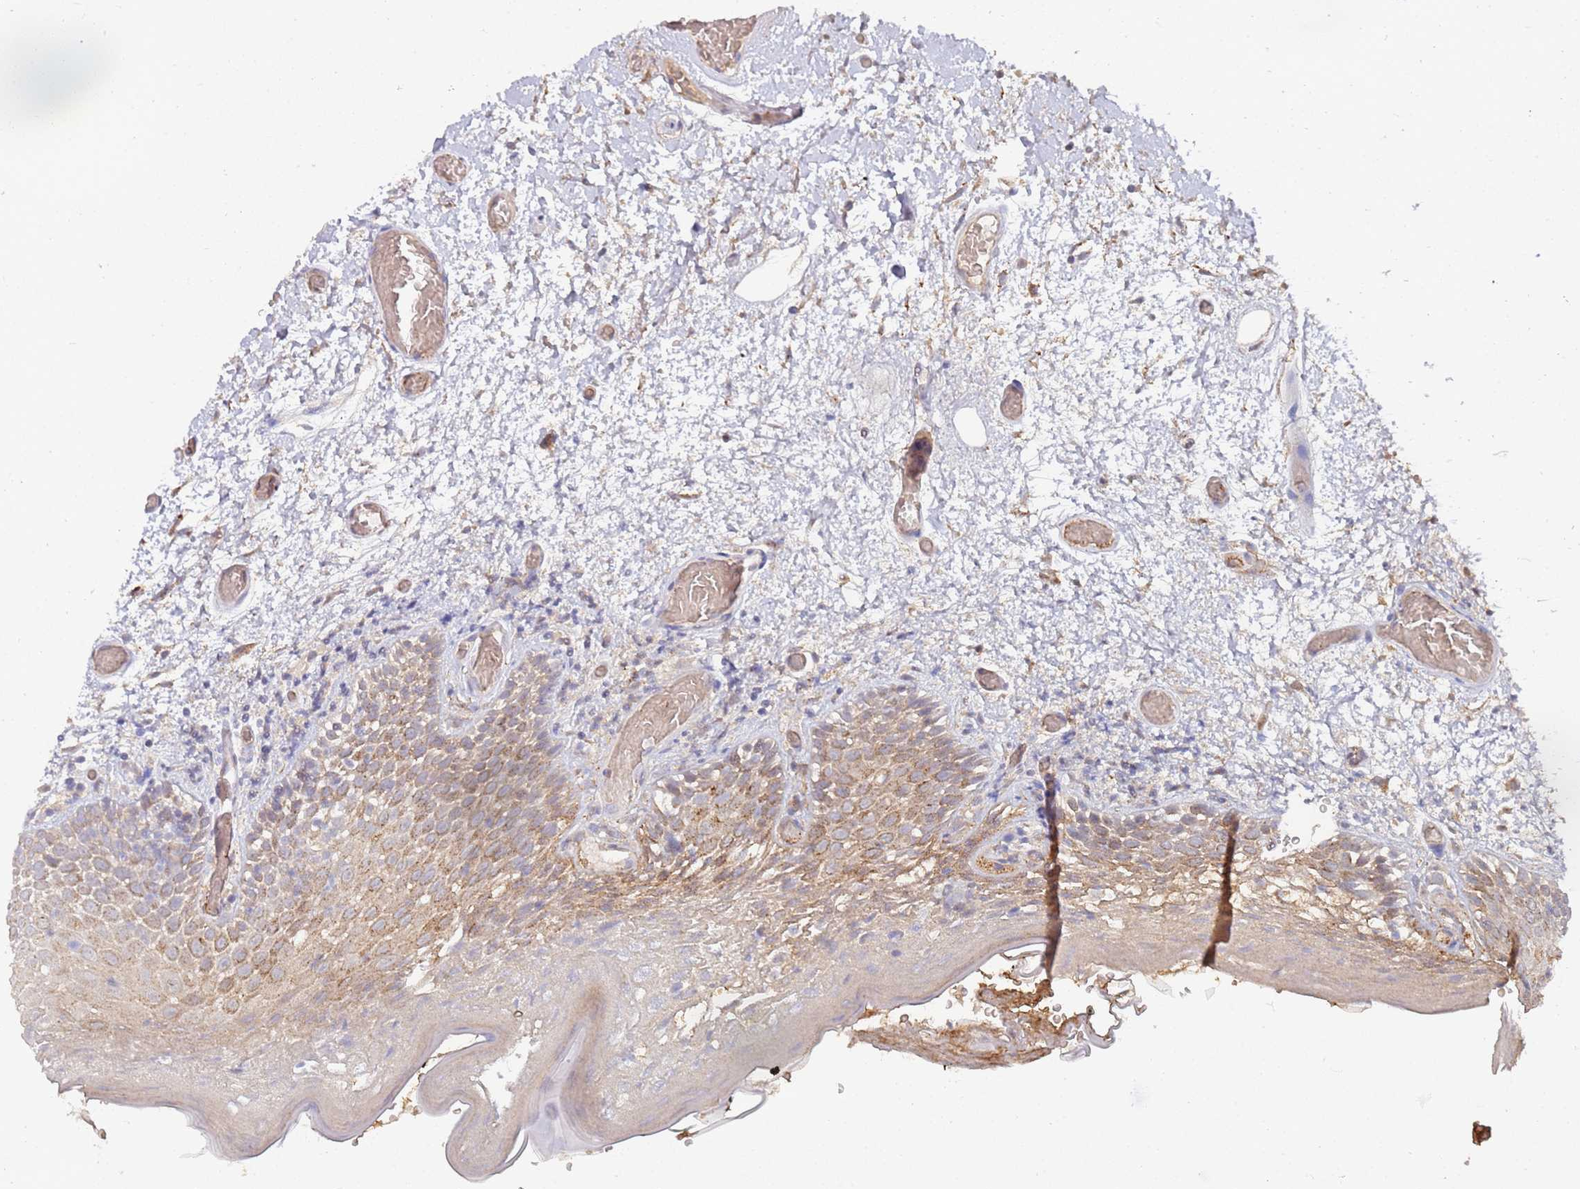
{"staining": {"intensity": "moderate", "quantity": "25%-75%", "location": "cytoplasmic/membranous"}, "tissue": "oral mucosa", "cell_type": "Squamous epithelial cells", "image_type": "normal", "snomed": [{"axis": "morphology", "description": "Normal tissue, NOS"}, {"axis": "morphology", "description": "Squamous cell carcinoma, NOS"}, {"axis": "topography", "description": "Oral tissue"}, {"axis": "topography", "description": "Tounge, NOS"}, {"axis": "topography", "description": "Head-Neck"}], "caption": "Protein analysis of normal oral mucosa exhibits moderate cytoplasmic/membranous positivity in approximately 25%-75% of squamous epithelial cells. Nuclei are stained in blue.", "gene": "ABCB6", "patient": {"sex": "male", "age": 76}}